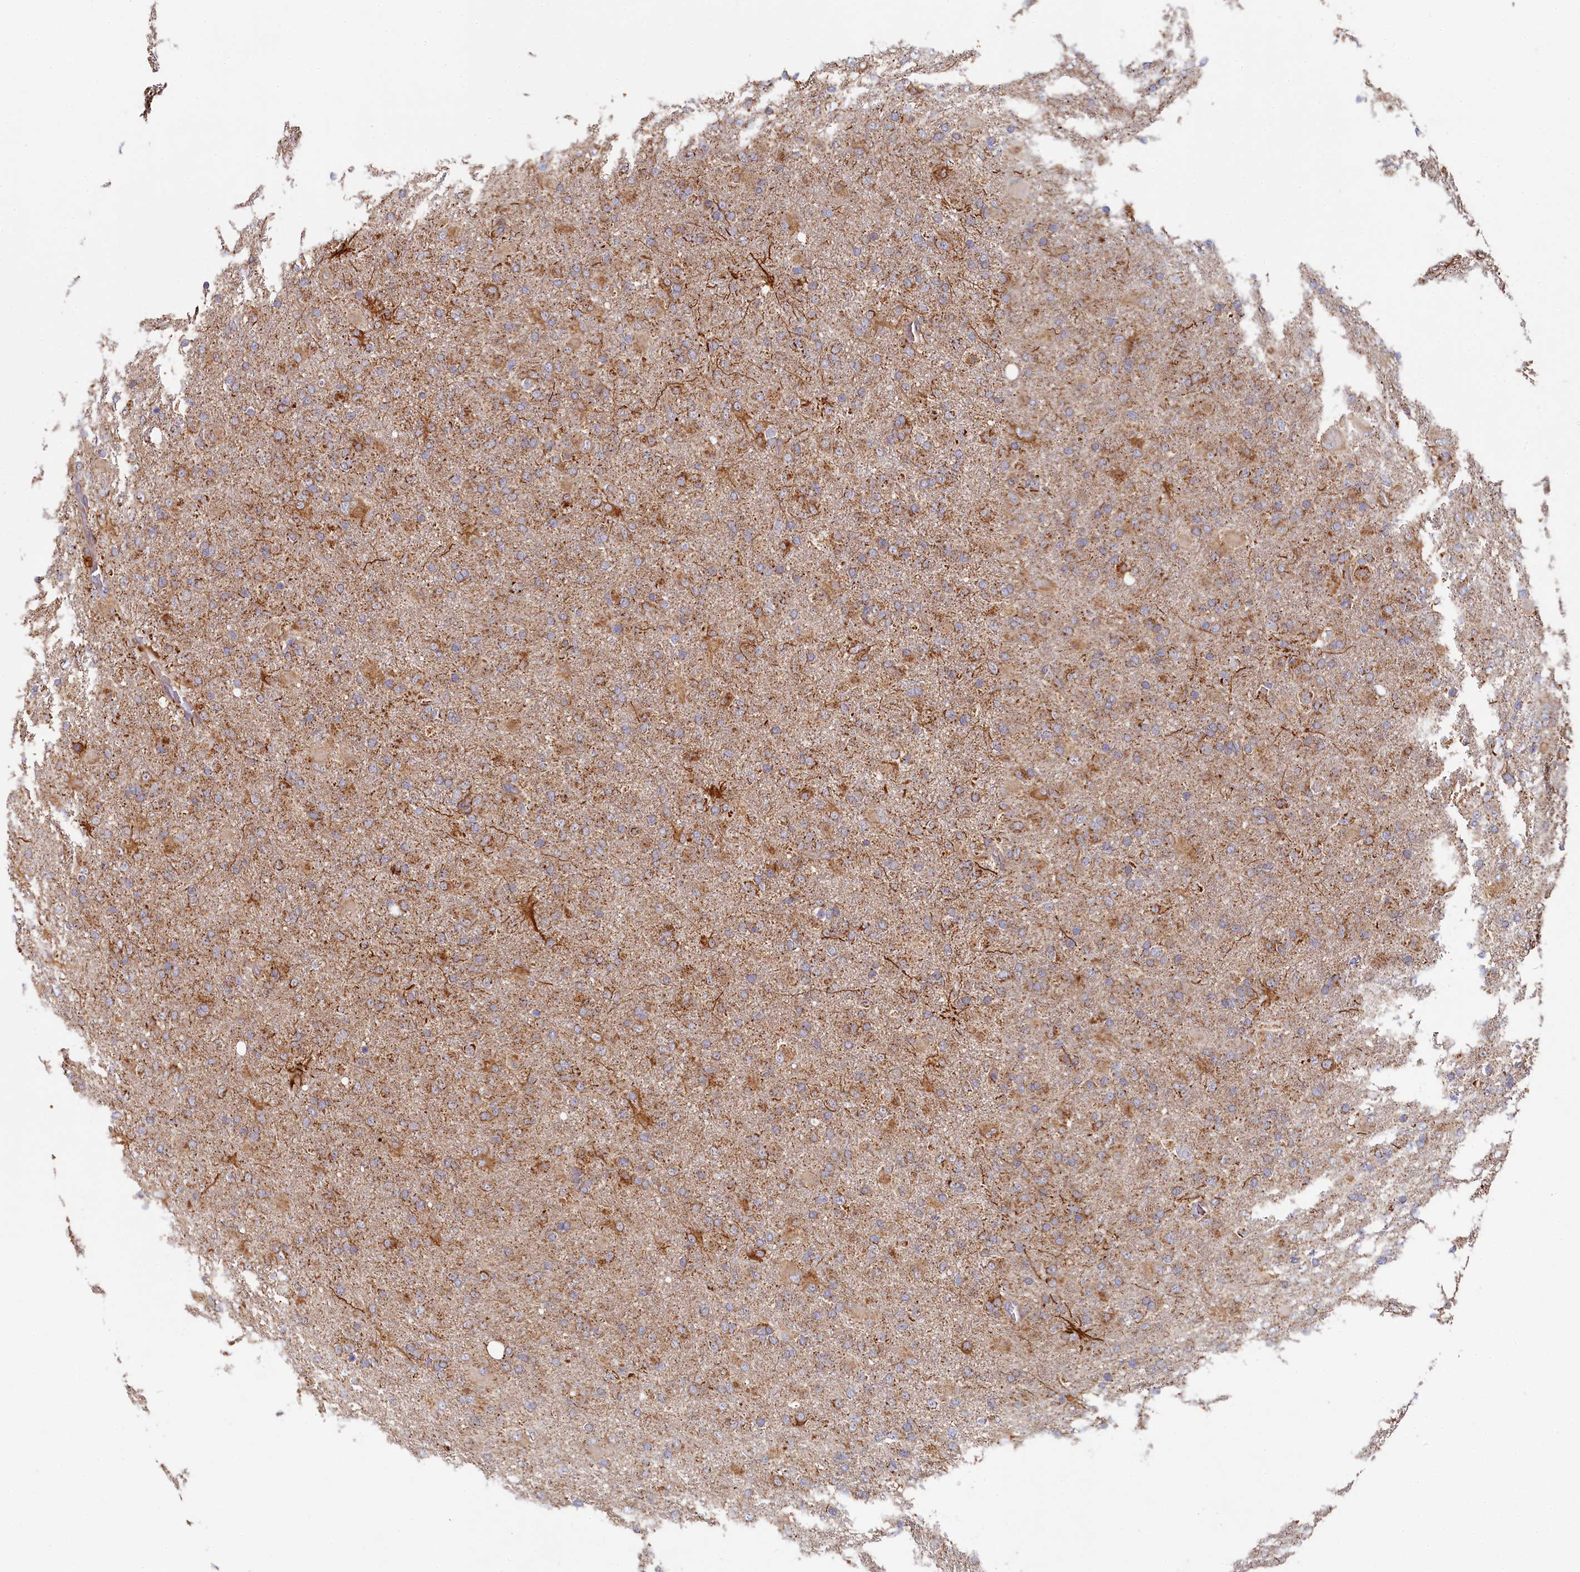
{"staining": {"intensity": "moderate", "quantity": ">75%", "location": "cytoplasmic/membranous"}, "tissue": "glioma", "cell_type": "Tumor cells", "image_type": "cancer", "snomed": [{"axis": "morphology", "description": "Glioma, malignant, Low grade"}, {"axis": "topography", "description": "Brain"}], "caption": "Protein staining displays moderate cytoplasmic/membranous expression in approximately >75% of tumor cells in low-grade glioma (malignant). (brown staining indicates protein expression, while blue staining denotes nuclei).", "gene": "HAUS2", "patient": {"sex": "male", "age": 65}}